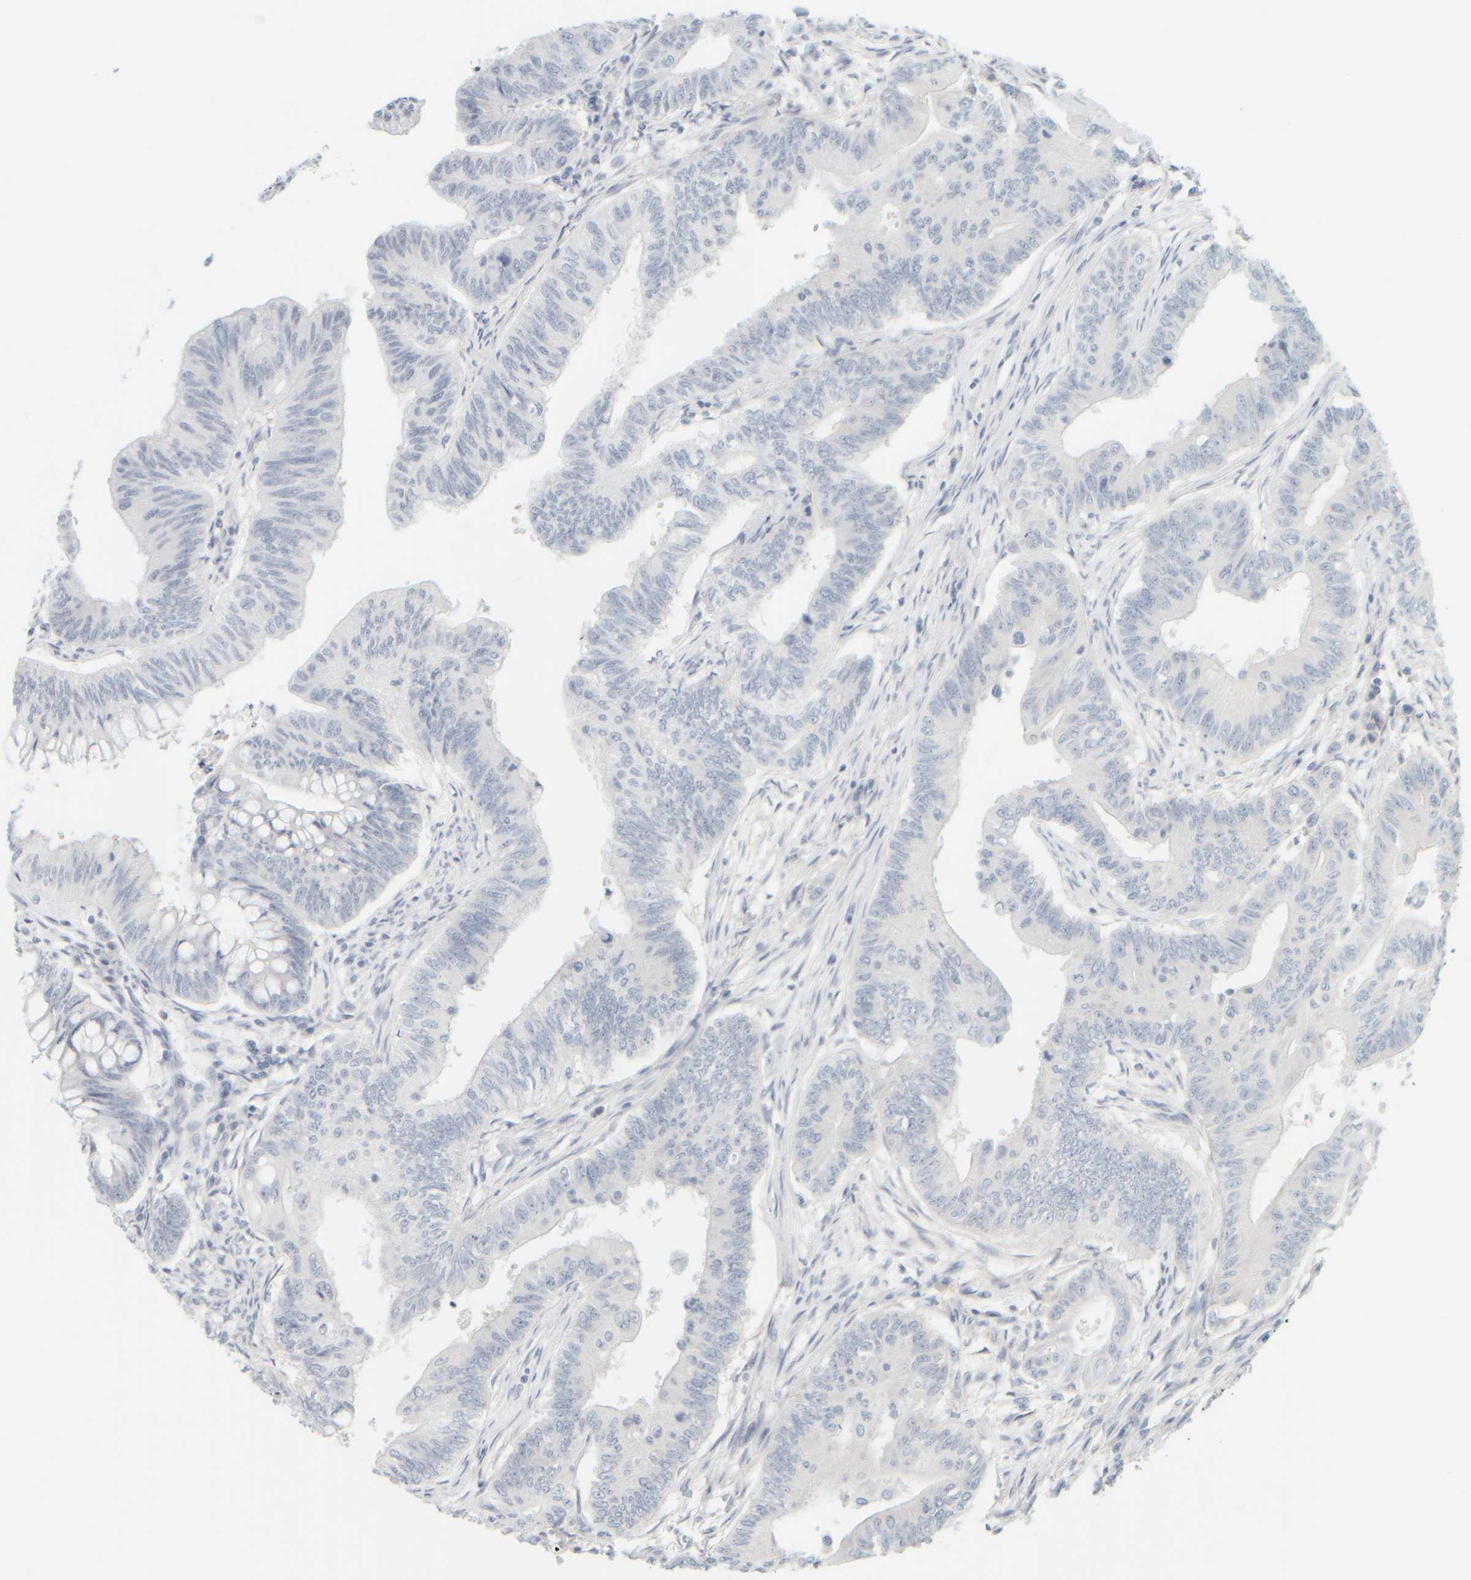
{"staining": {"intensity": "negative", "quantity": "none", "location": "none"}, "tissue": "colorectal cancer", "cell_type": "Tumor cells", "image_type": "cancer", "snomed": [{"axis": "morphology", "description": "Adenoma, NOS"}, {"axis": "morphology", "description": "Adenocarcinoma, NOS"}, {"axis": "topography", "description": "Colon"}], "caption": "Protein analysis of colorectal adenoma shows no significant staining in tumor cells.", "gene": "PTGES3L-AARSD1", "patient": {"sex": "male", "age": 79}}